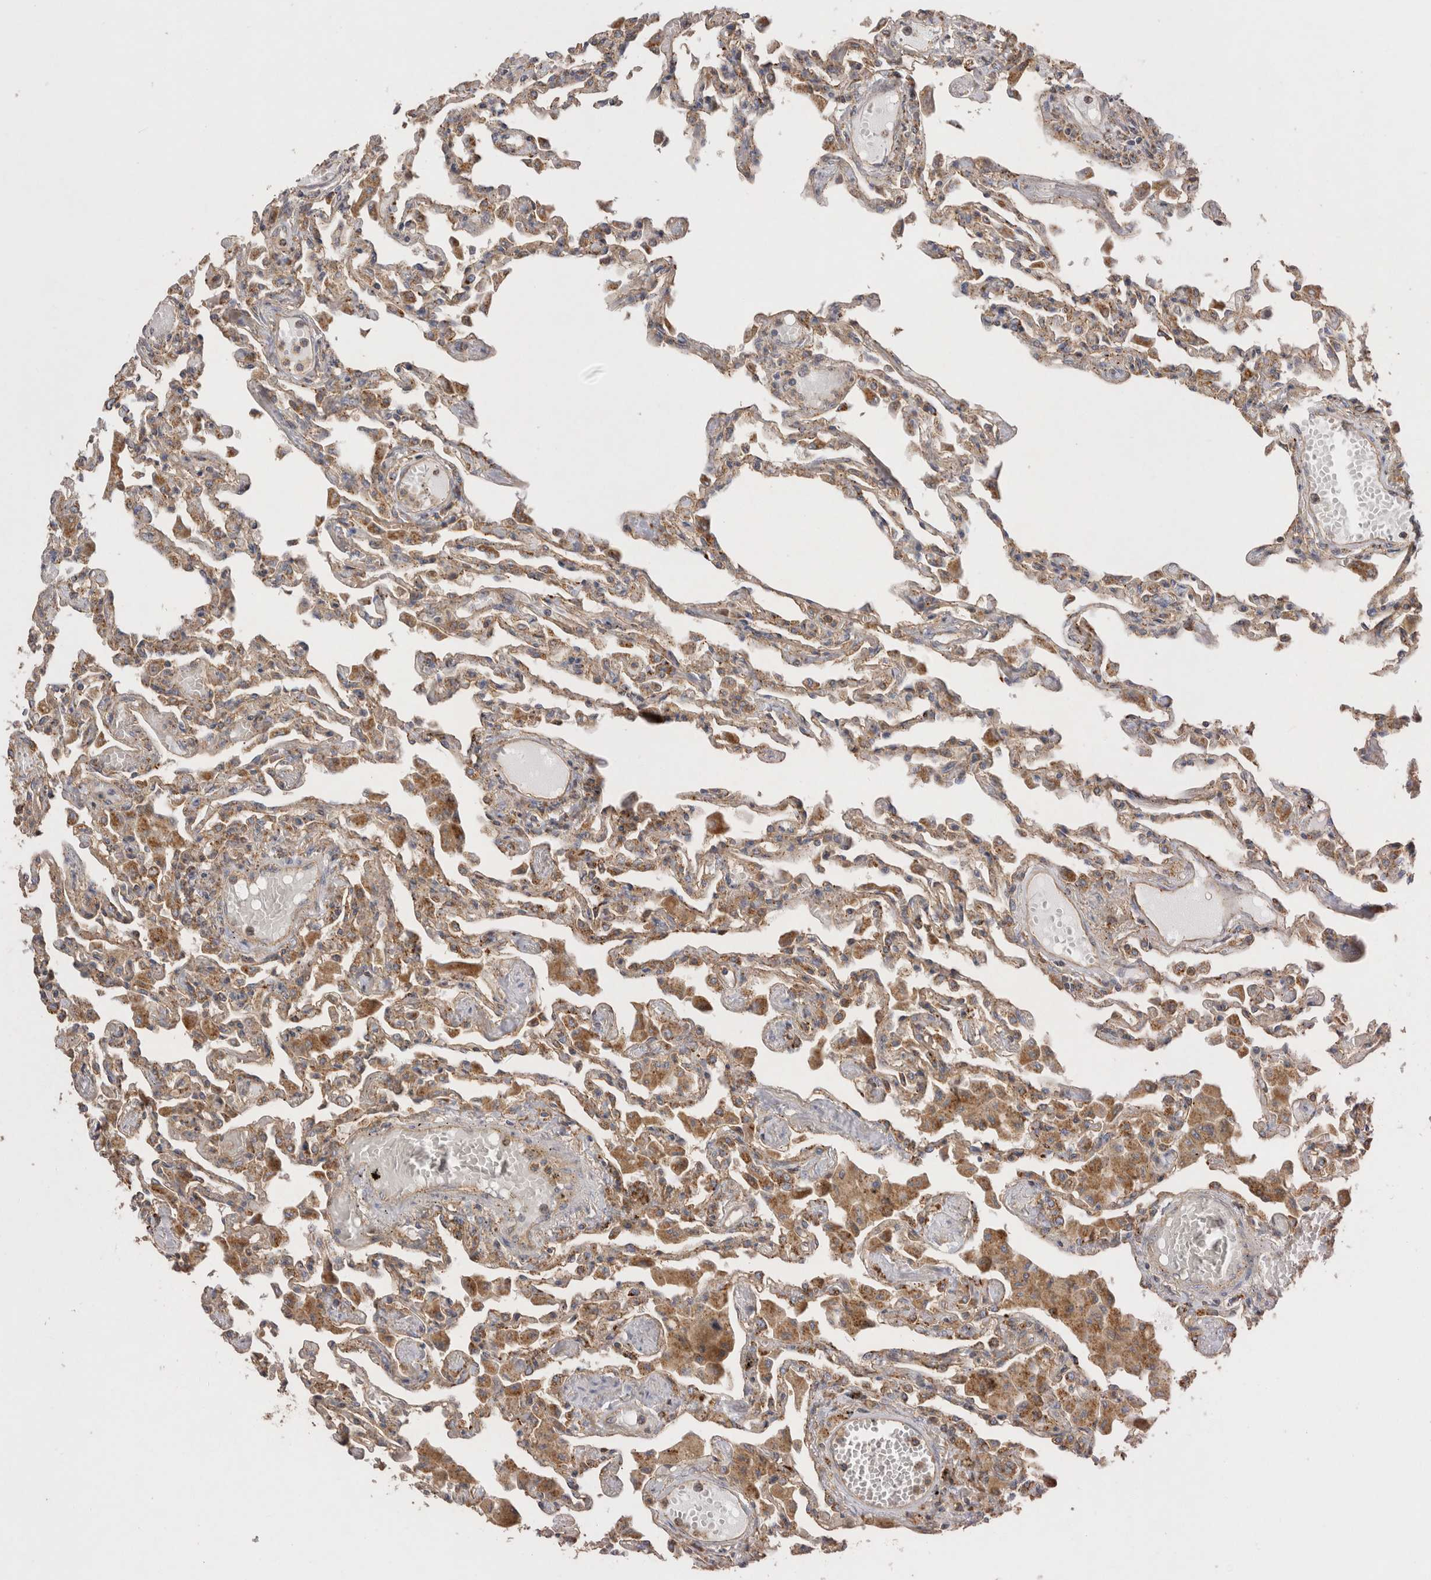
{"staining": {"intensity": "moderate", "quantity": "25%-75%", "location": "cytoplasmic/membranous"}, "tissue": "lung", "cell_type": "Alveolar cells", "image_type": "normal", "snomed": [{"axis": "morphology", "description": "Normal tissue, NOS"}, {"axis": "topography", "description": "Bronchus"}, {"axis": "topography", "description": "Lung"}], "caption": "A micrograph of human lung stained for a protein reveals moderate cytoplasmic/membranous brown staining in alveolar cells.", "gene": "CHMP6", "patient": {"sex": "female", "age": 49}}